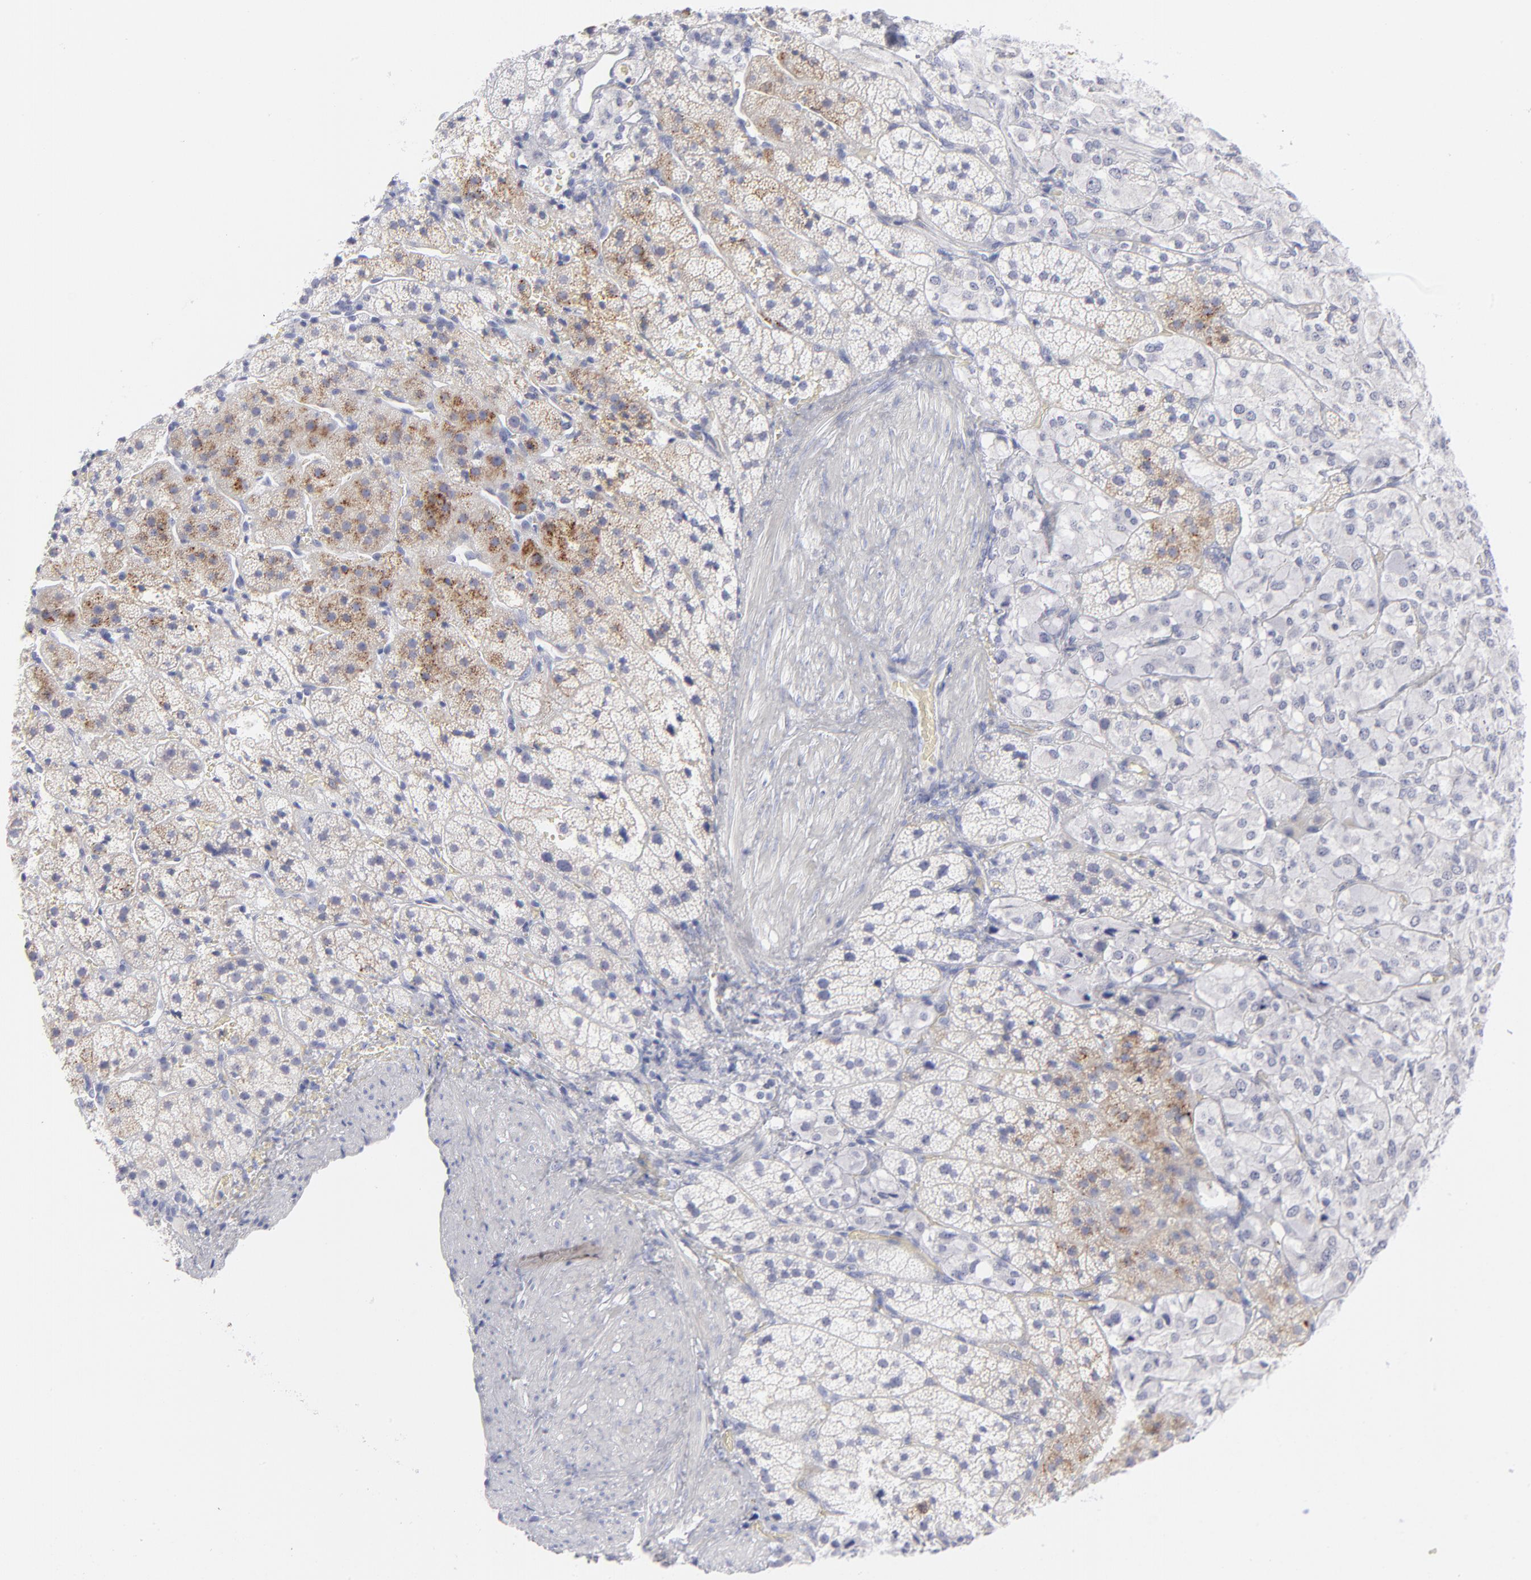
{"staining": {"intensity": "moderate", "quantity": "<25%", "location": "cytoplasmic/membranous"}, "tissue": "adrenal gland", "cell_type": "Glandular cells", "image_type": "normal", "snomed": [{"axis": "morphology", "description": "Normal tissue, NOS"}, {"axis": "topography", "description": "Adrenal gland"}], "caption": "IHC photomicrograph of normal adrenal gland: adrenal gland stained using immunohistochemistry (IHC) exhibits low levels of moderate protein expression localized specifically in the cytoplasmic/membranous of glandular cells, appearing as a cytoplasmic/membranous brown color.", "gene": "CCNB1", "patient": {"sex": "female", "age": 44}}